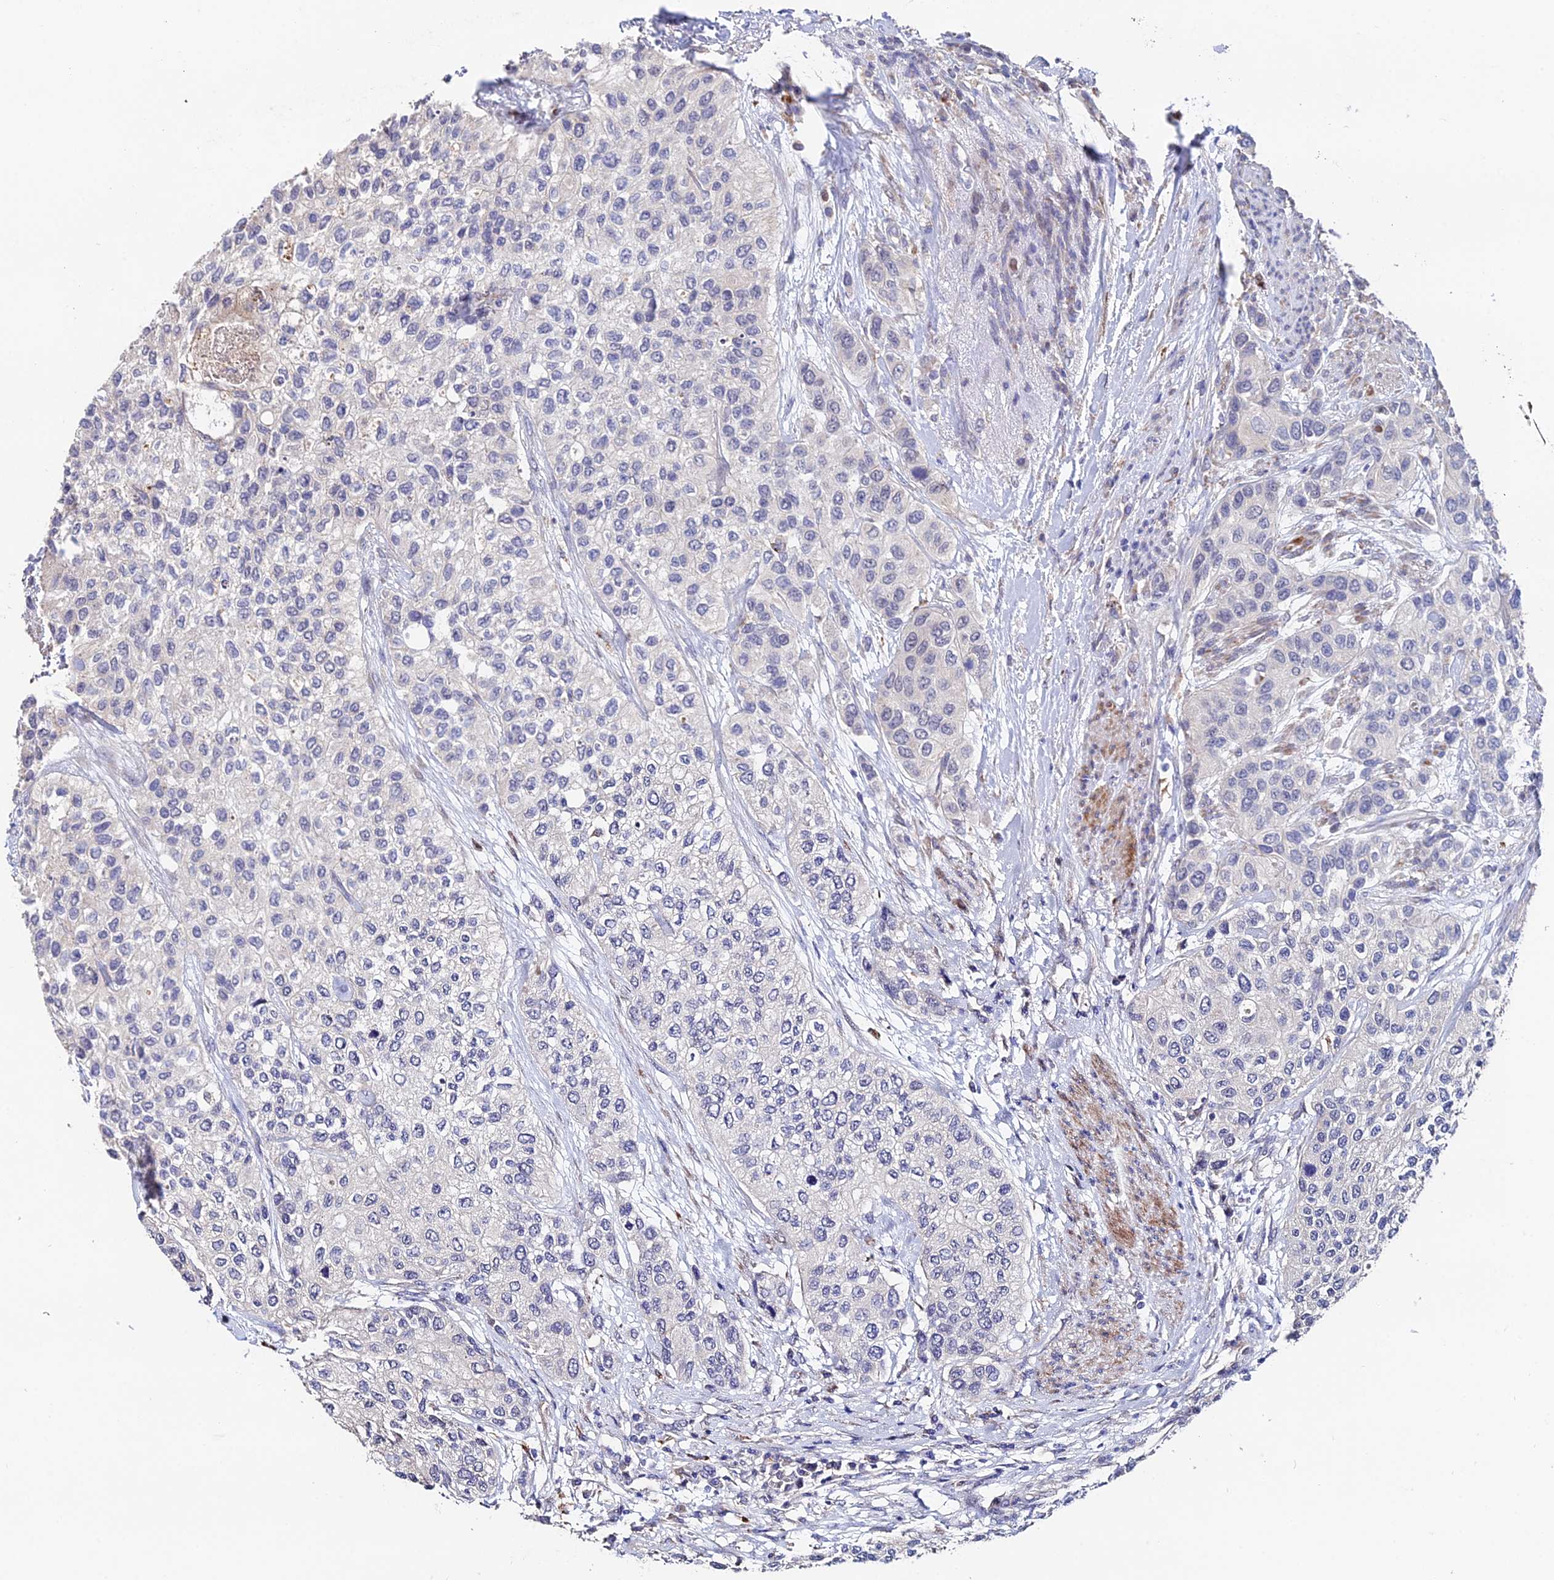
{"staining": {"intensity": "negative", "quantity": "none", "location": "none"}, "tissue": "urothelial cancer", "cell_type": "Tumor cells", "image_type": "cancer", "snomed": [{"axis": "morphology", "description": "Normal tissue, NOS"}, {"axis": "morphology", "description": "Urothelial carcinoma, High grade"}, {"axis": "topography", "description": "Vascular tissue"}, {"axis": "topography", "description": "Urinary bladder"}], "caption": "The histopathology image reveals no significant positivity in tumor cells of urothelial carcinoma (high-grade).", "gene": "ACTR5", "patient": {"sex": "female", "age": 56}}